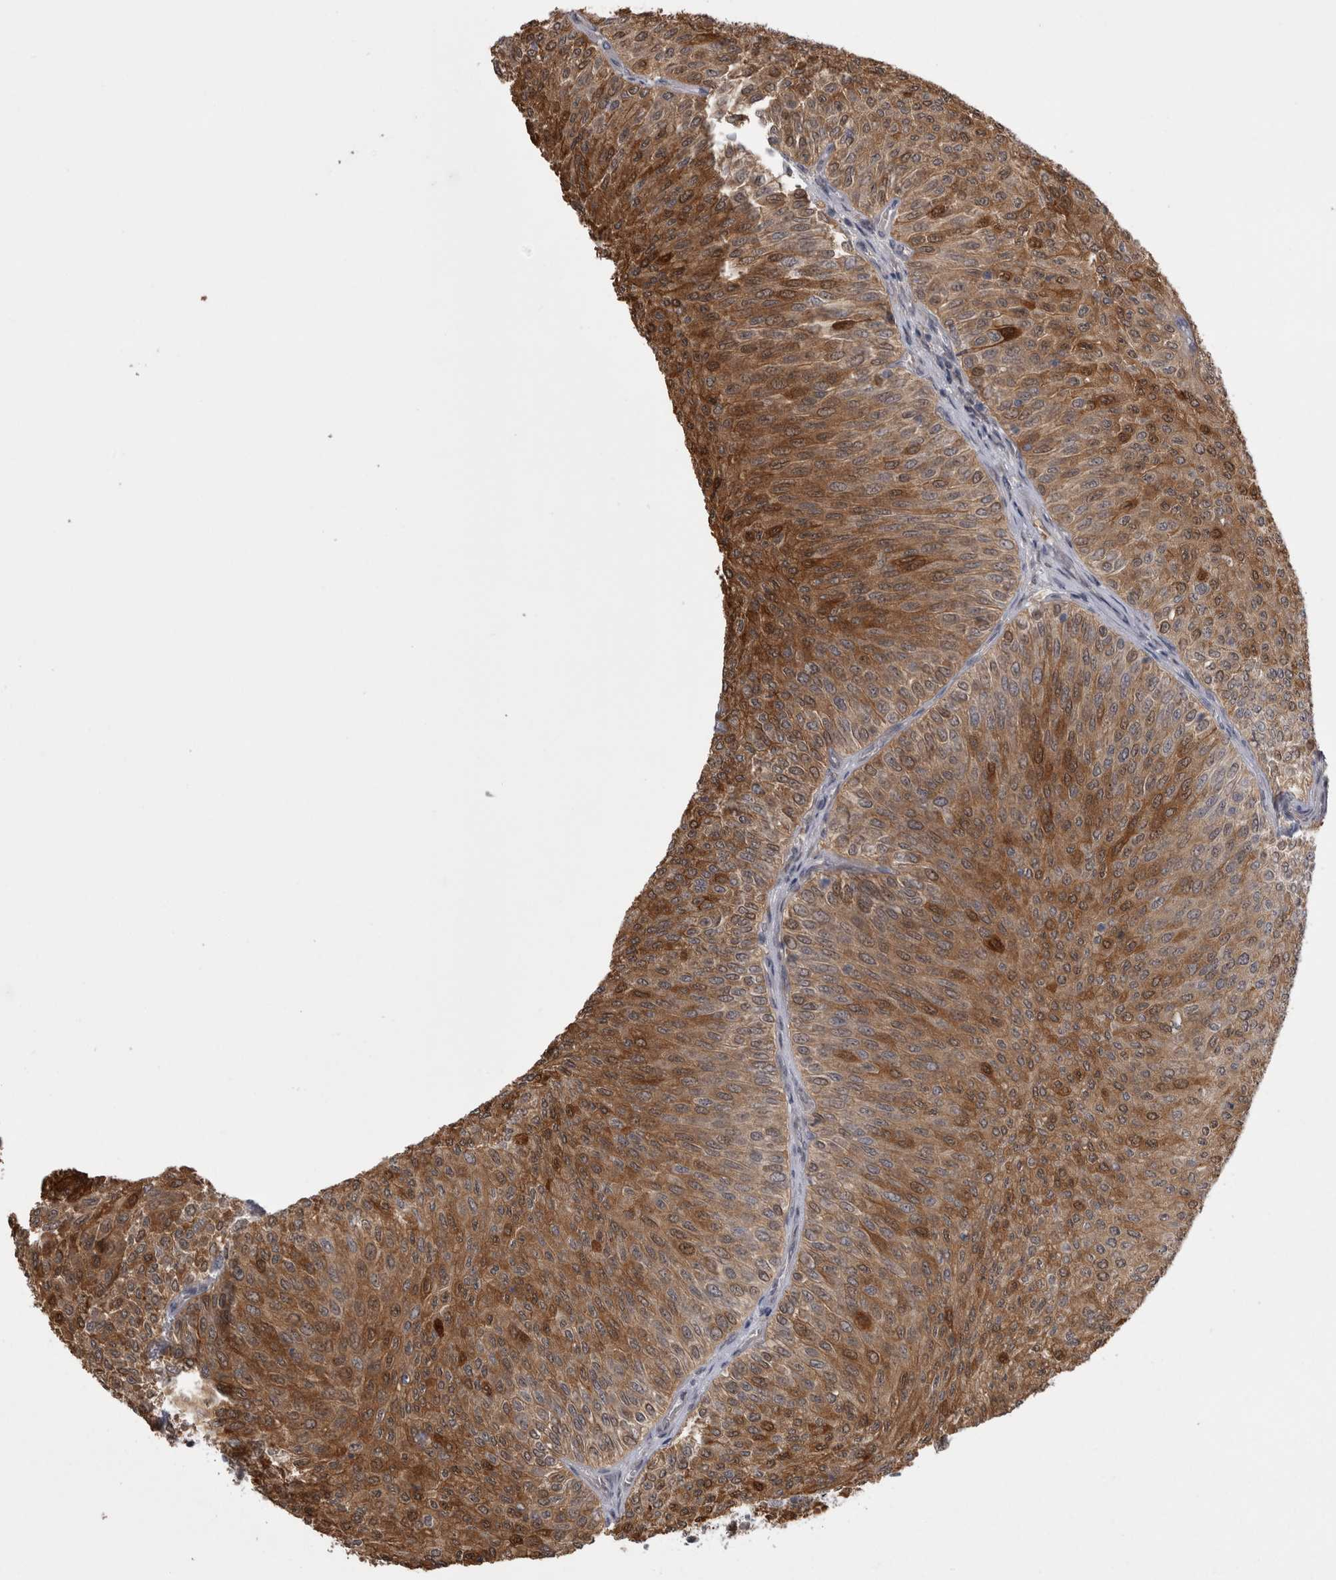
{"staining": {"intensity": "moderate", "quantity": ">75%", "location": "cytoplasmic/membranous"}, "tissue": "urothelial cancer", "cell_type": "Tumor cells", "image_type": "cancer", "snomed": [{"axis": "morphology", "description": "Urothelial carcinoma, Low grade"}, {"axis": "topography", "description": "Urinary bladder"}], "caption": "DAB (3,3'-diaminobenzidine) immunohistochemical staining of urothelial carcinoma (low-grade) displays moderate cytoplasmic/membranous protein expression in about >75% of tumor cells. The protein of interest is stained brown, and the nuclei are stained in blue (DAB (3,3'-diaminobenzidine) IHC with brightfield microscopy, high magnification).", "gene": "CHIC2", "patient": {"sex": "male", "age": 78}}